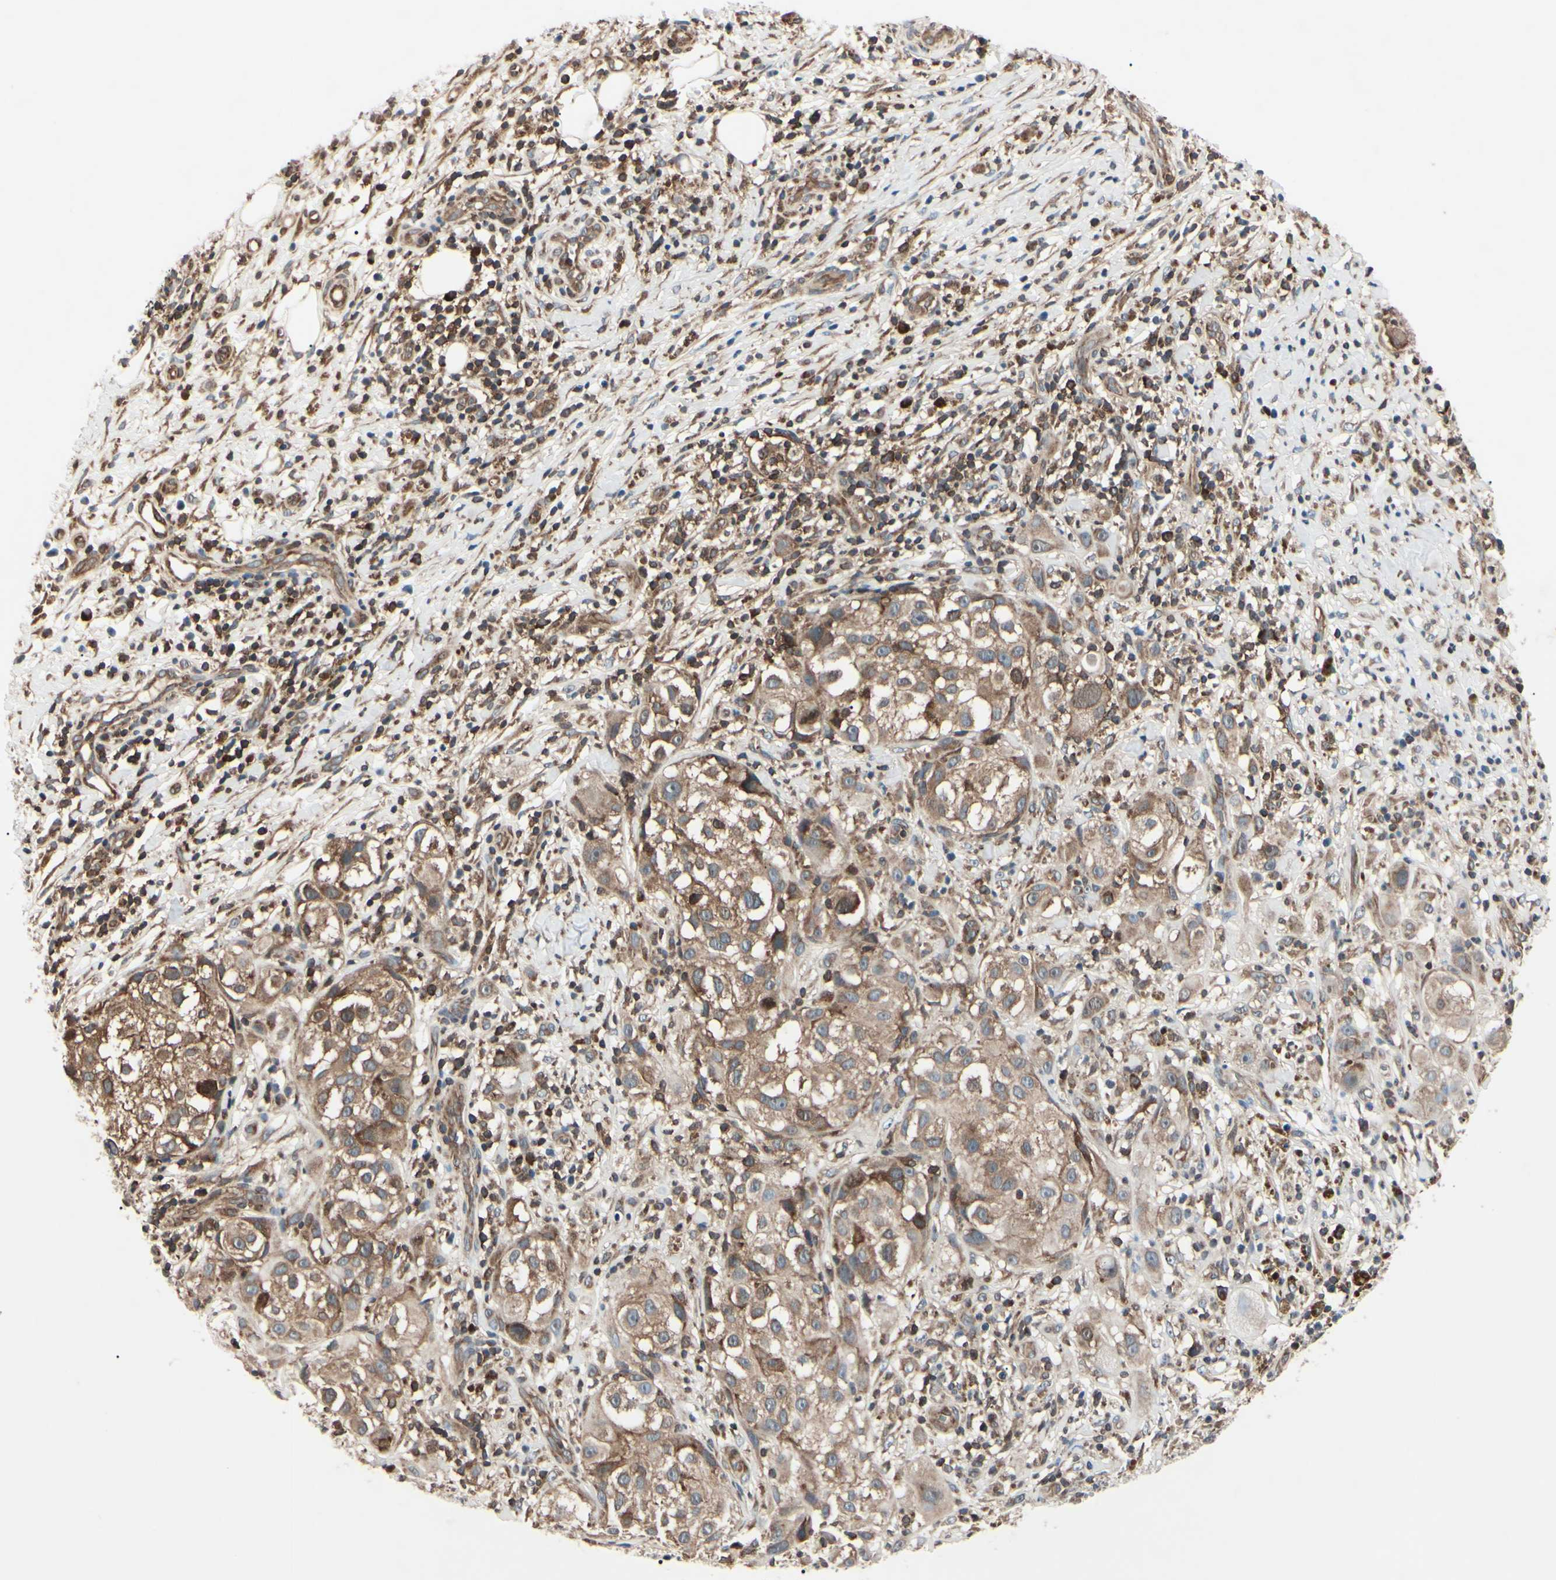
{"staining": {"intensity": "moderate", "quantity": ">75%", "location": "cytoplasmic/membranous"}, "tissue": "melanoma", "cell_type": "Tumor cells", "image_type": "cancer", "snomed": [{"axis": "morphology", "description": "Necrosis, NOS"}, {"axis": "morphology", "description": "Malignant melanoma, NOS"}, {"axis": "topography", "description": "Skin"}], "caption": "Immunohistochemical staining of melanoma reveals medium levels of moderate cytoplasmic/membranous positivity in approximately >75% of tumor cells.", "gene": "MAPRE1", "patient": {"sex": "female", "age": 87}}